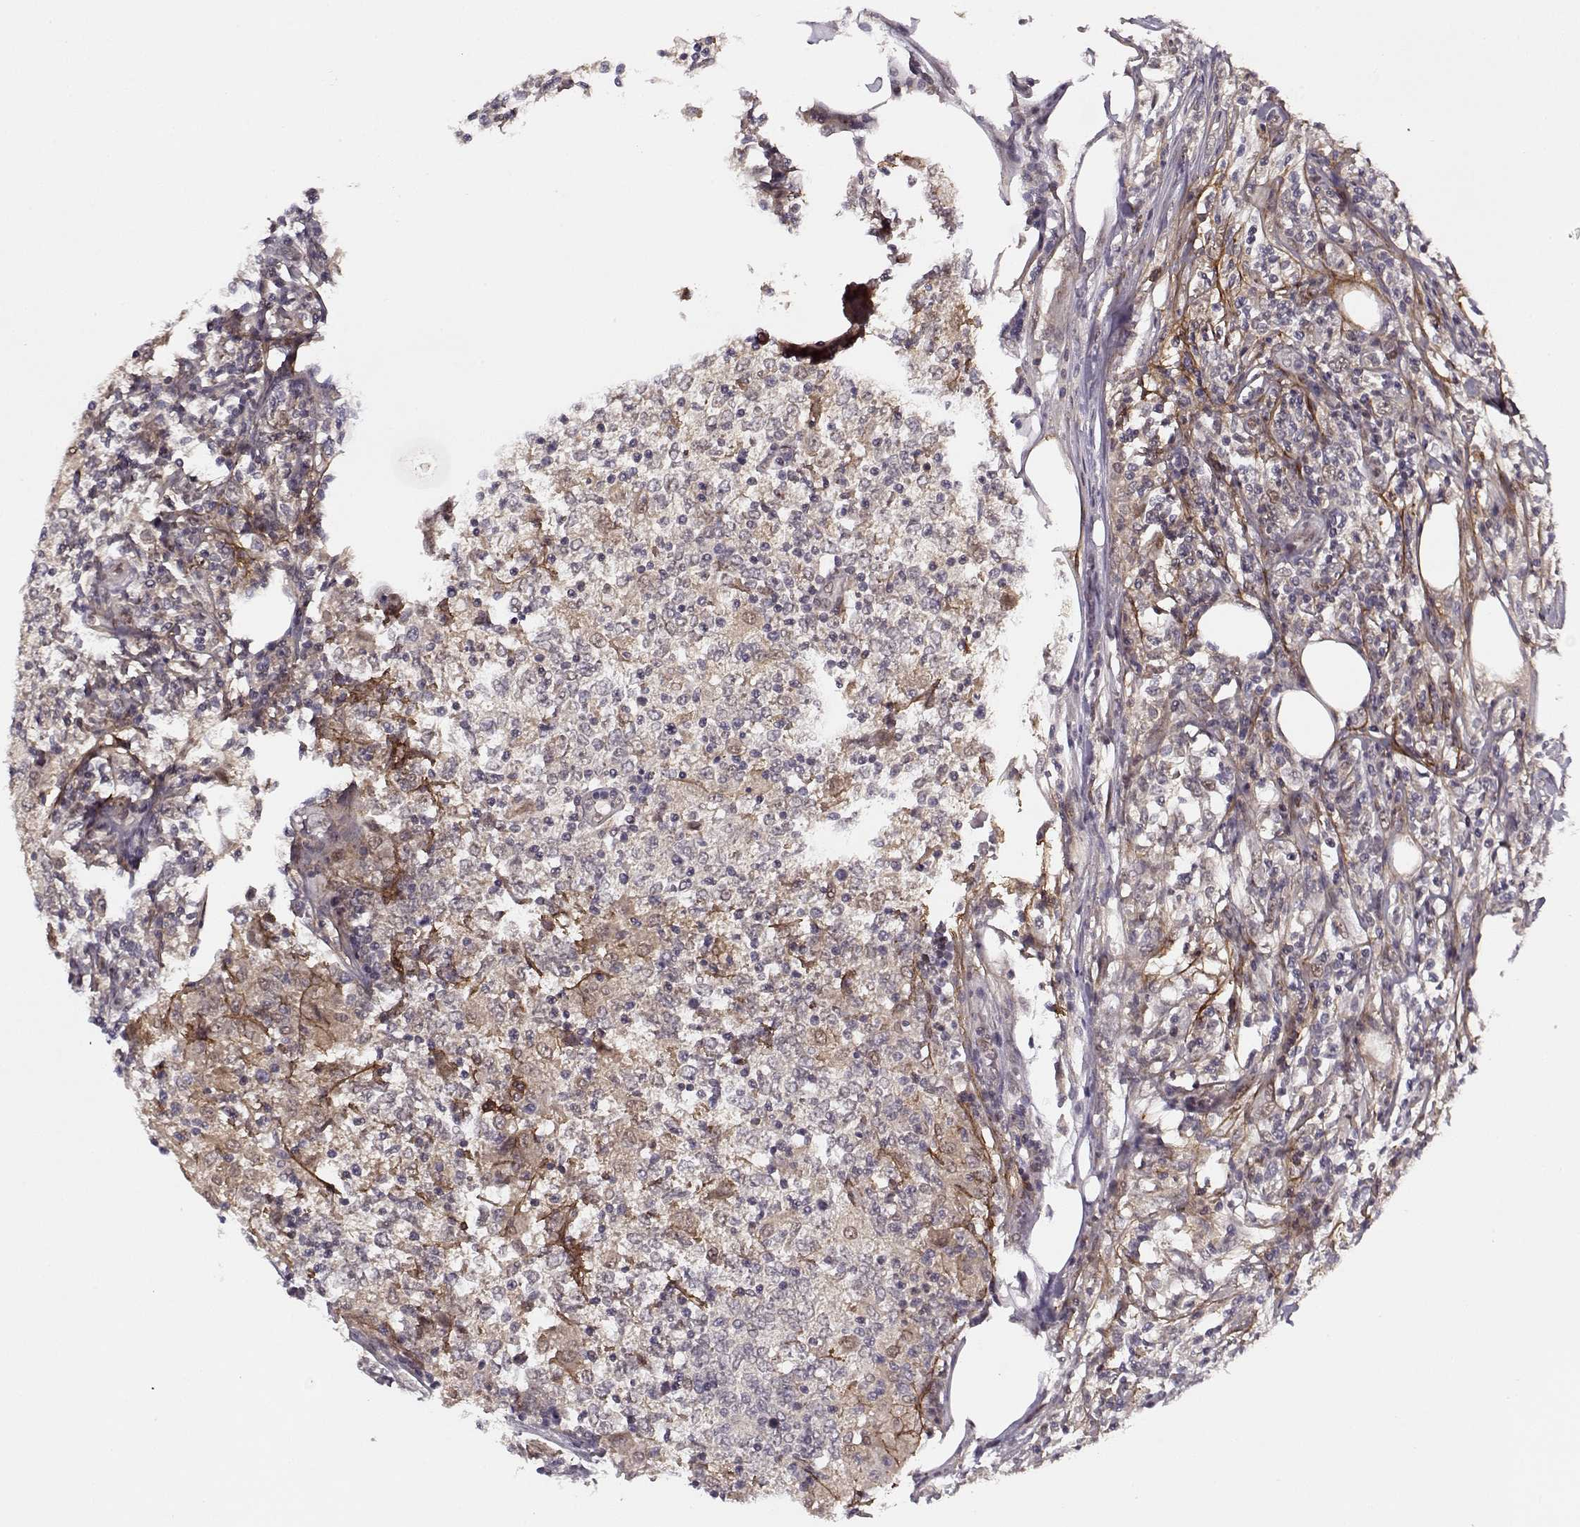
{"staining": {"intensity": "negative", "quantity": "none", "location": "none"}, "tissue": "lymphoma", "cell_type": "Tumor cells", "image_type": "cancer", "snomed": [{"axis": "morphology", "description": "Malignant lymphoma, non-Hodgkin's type, High grade"}, {"axis": "topography", "description": "Lymph node"}], "caption": "Tumor cells are negative for brown protein staining in lymphoma.", "gene": "DENND4B", "patient": {"sex": "female", "age": 84}}